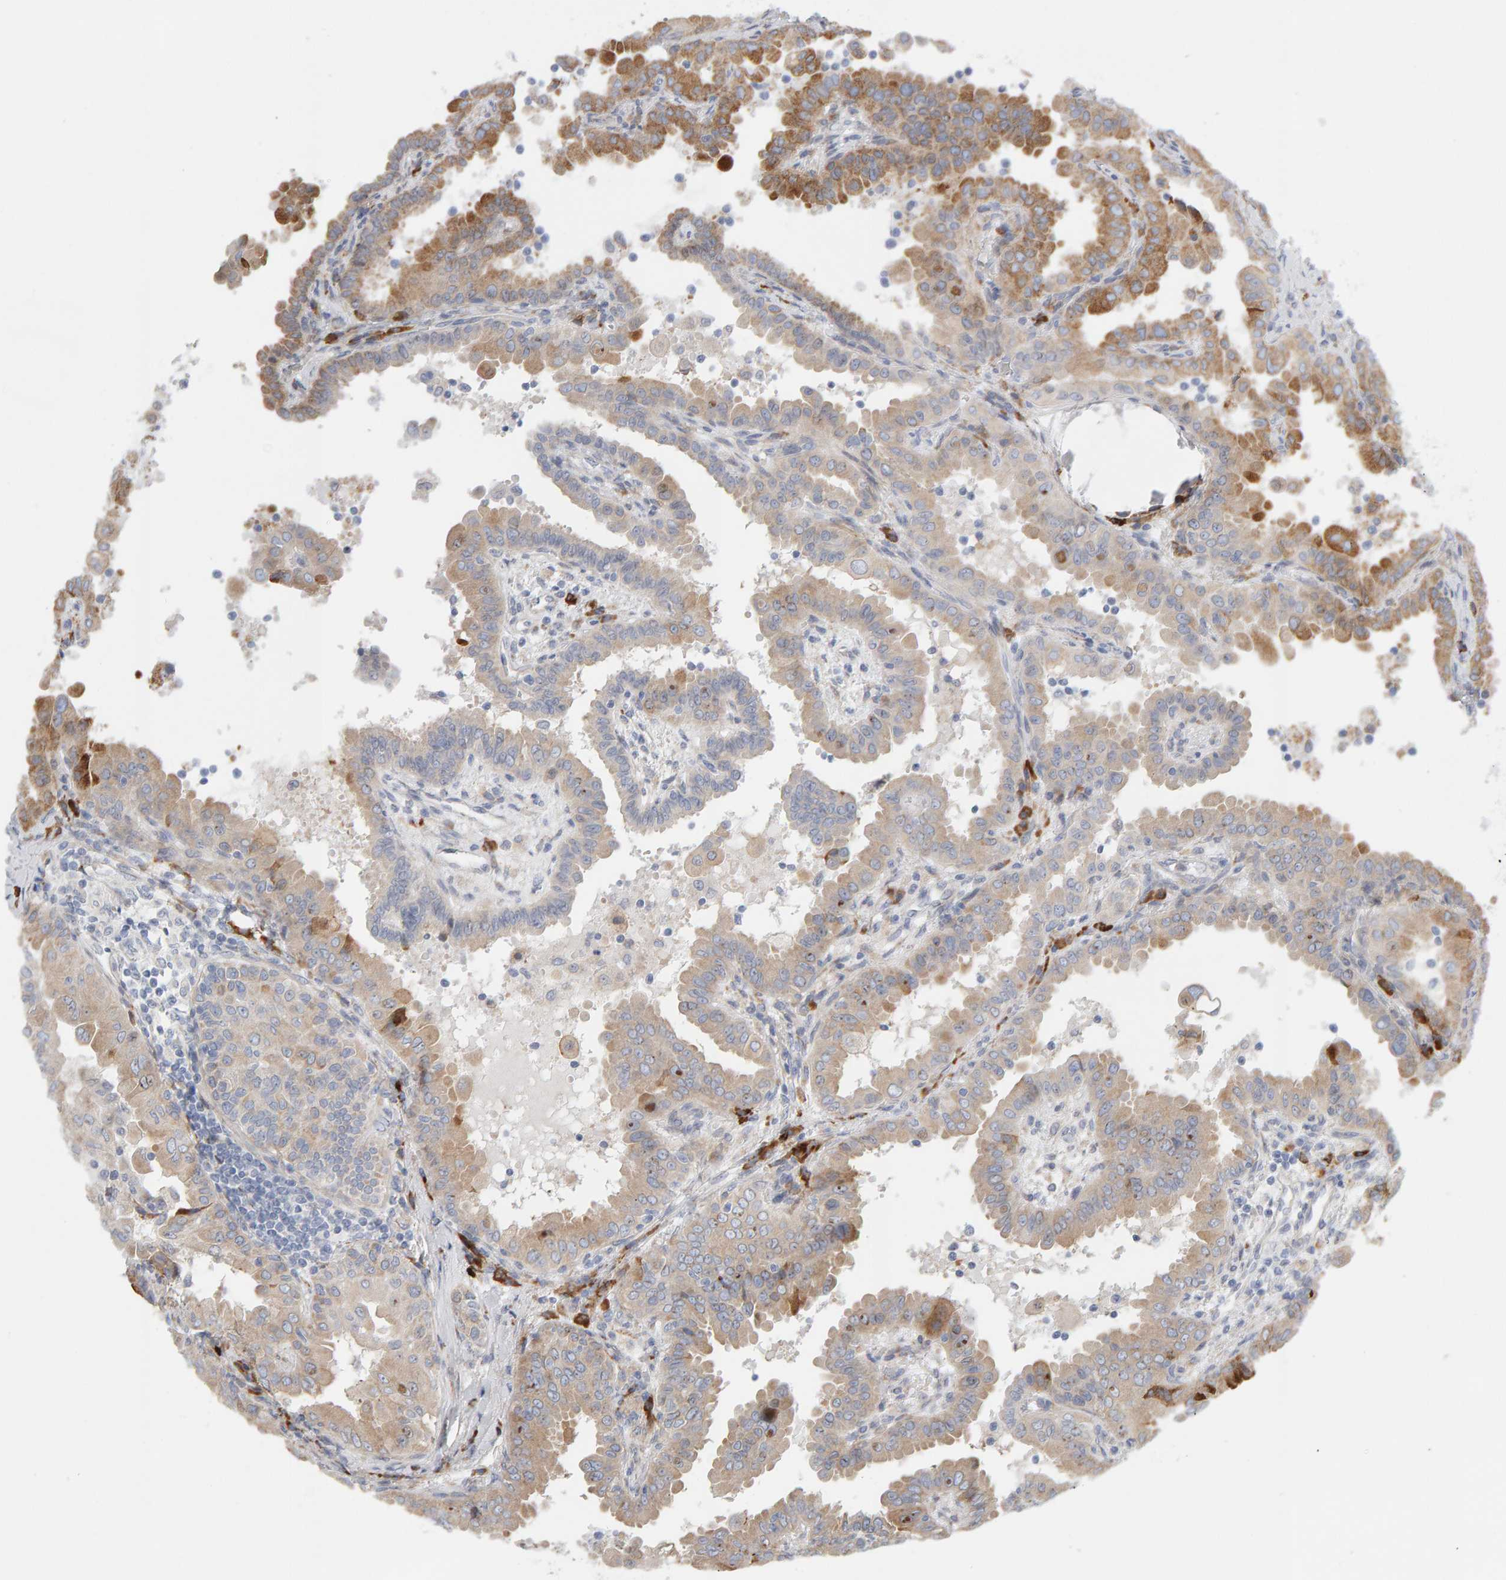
{"staining": {"intensity": "moderate", "quantity": ">75%", "location": "cytoplasmic/membranous"}, "tissue": "thyroid cancer", "cell_type": "Tumor cells", "image_type": "cancer", "snomed": [{"axis": "morphology", "description": "Papillary adenocarcinoma, NOS"}, {"axis": "topography", "description": "Thyroid gland"}], "caption": "Tumor cells exhibit medium levels of moderate cytoplasmic/membranous staining in about >75% of cells in human papillary adenocarcinoma (thyroid).", "gene": "ENGASE", "patient": {"sex": "male", "age": 33}}